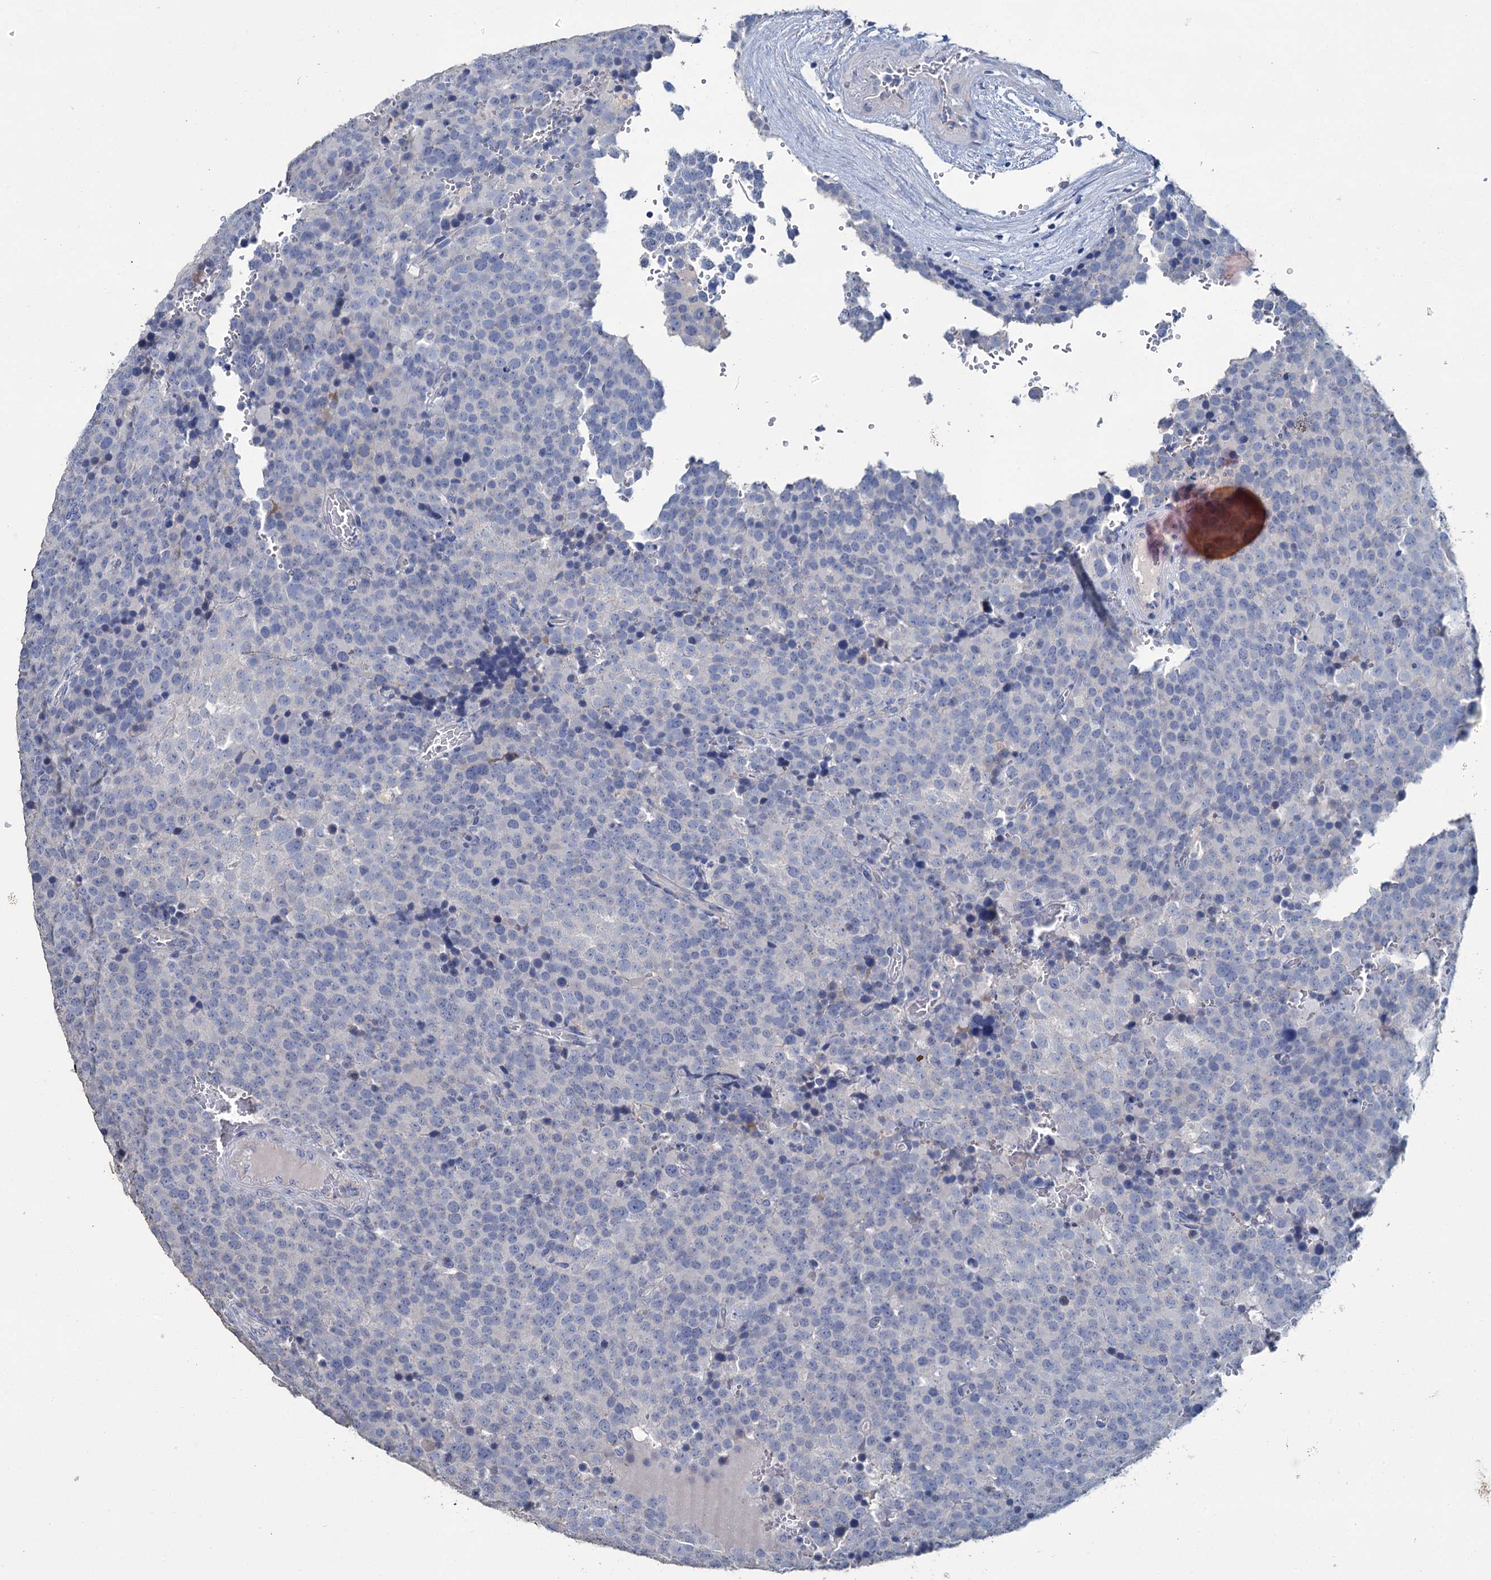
{"staining": {"intensity": "negative", "quantity": "none", "location": "none"}, "tissue": "testis cancer", "cell_type": "Tumor cells", "image_type": "cancer", "snomed": [{"axis": "morphology", "description": "Seminoma, NOS"}, {"axis": "topography", "description": "Testis"}], "caption": "Immunohistochemical staining of human testis cancer (seminoma) displays no significant expression in tumor cells. (DAB IHC, high magnification).", "gene": "SNCB", "patient": {"sex": "male", "age": 71}}